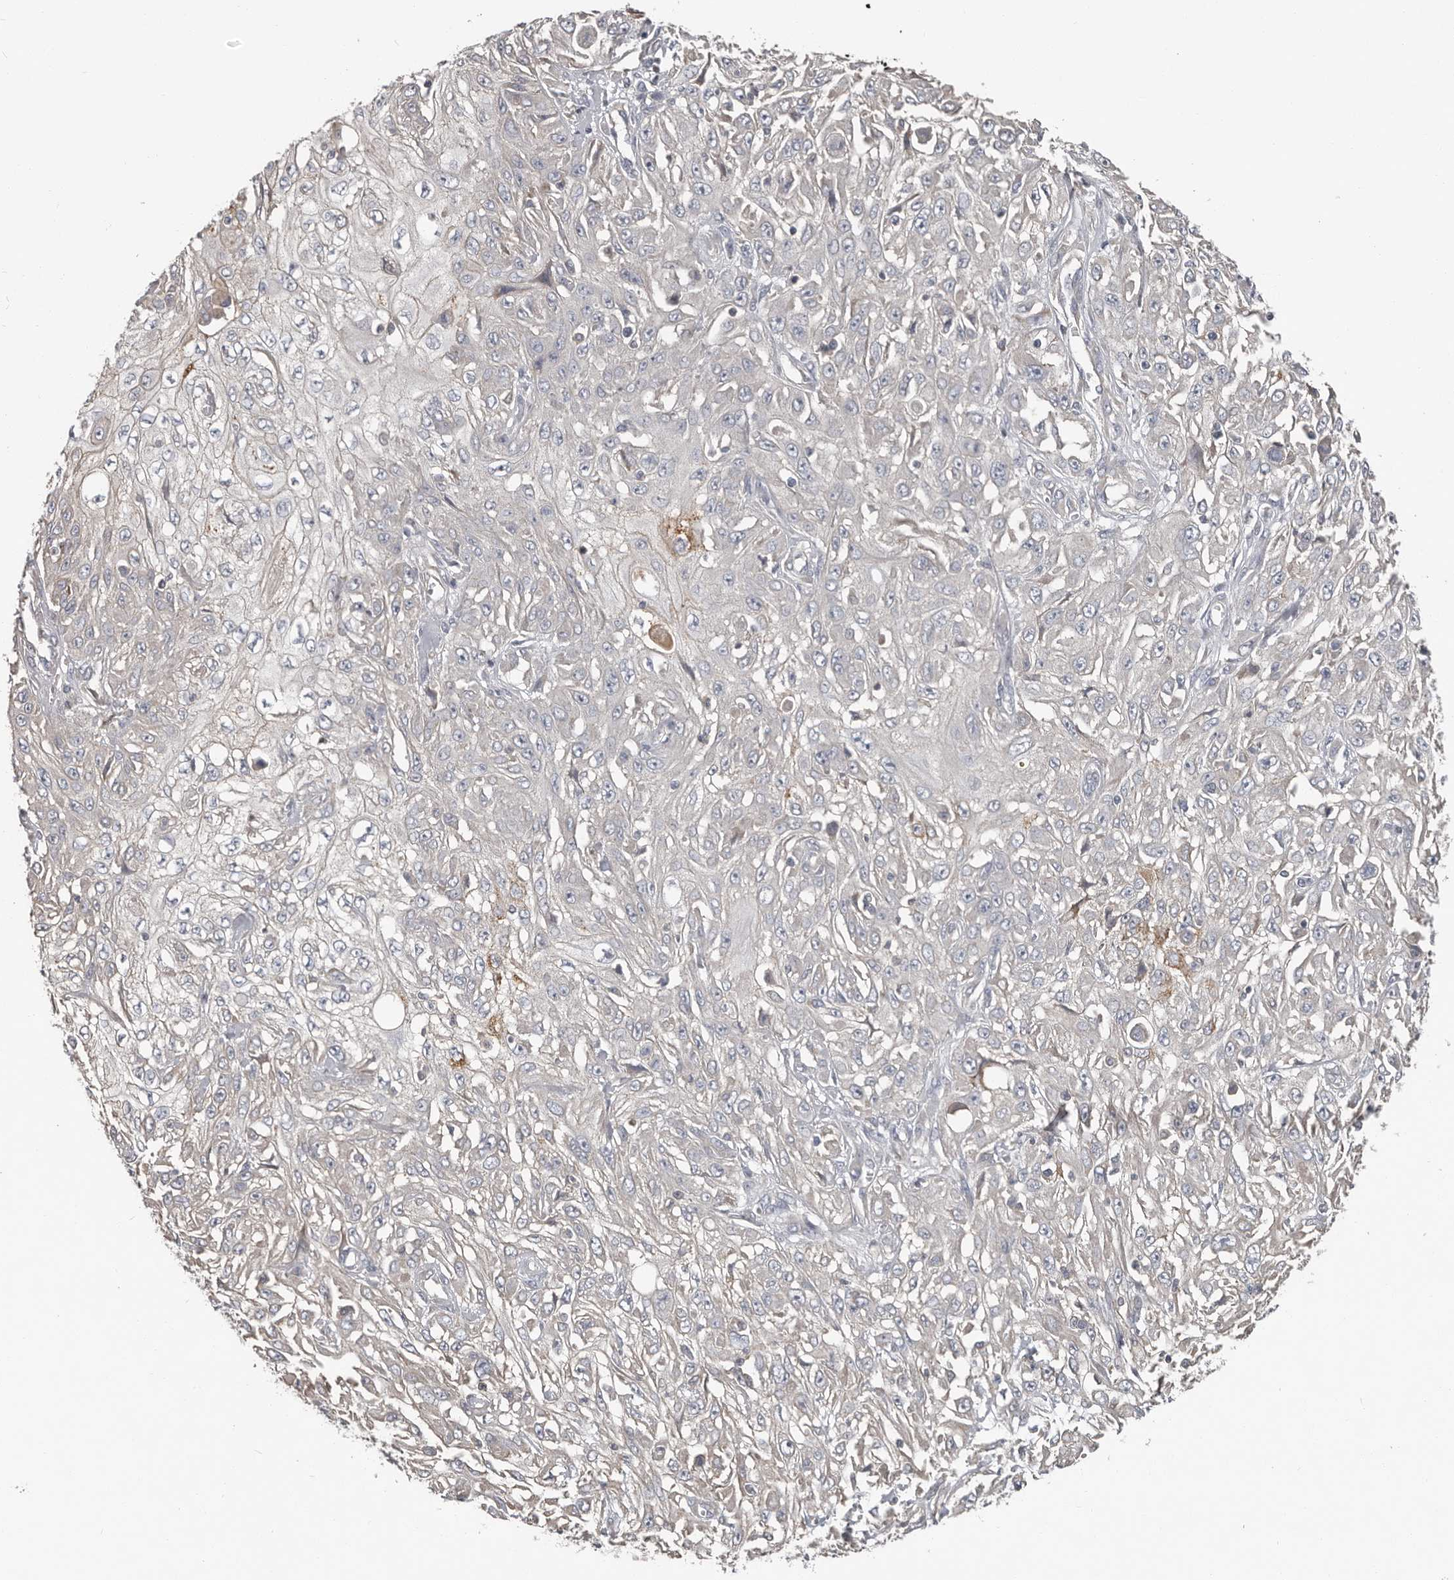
{"staining": {"intensity": "moderate", "quantity": "<25%", "location": "cytoplasmic/membranous"}, "tissue": "skin cancer", "cell_type": "Tumor cells", "image_type": "cancer", "snomed": [{"axis": "morphology", "description": "Squamous cell carcinoma, NOS"}, {"axis": "morphology", "description": "Squamous cell carcinoma, metastatic, NOS"}, {"axis": "topography", "description": "Skin"}, {"axis": "topography", "description": "Lymph node"}], "caption": "Protein positivity by immunohistochemistry (IHC) displays moderate cytoplasmic/membranous positivity in about <25% of tumor cells in skin cancer (metastatic squamous cell carcinoma).", "gene": "CA6", "patient": {"sex": "male", "age": 75}}